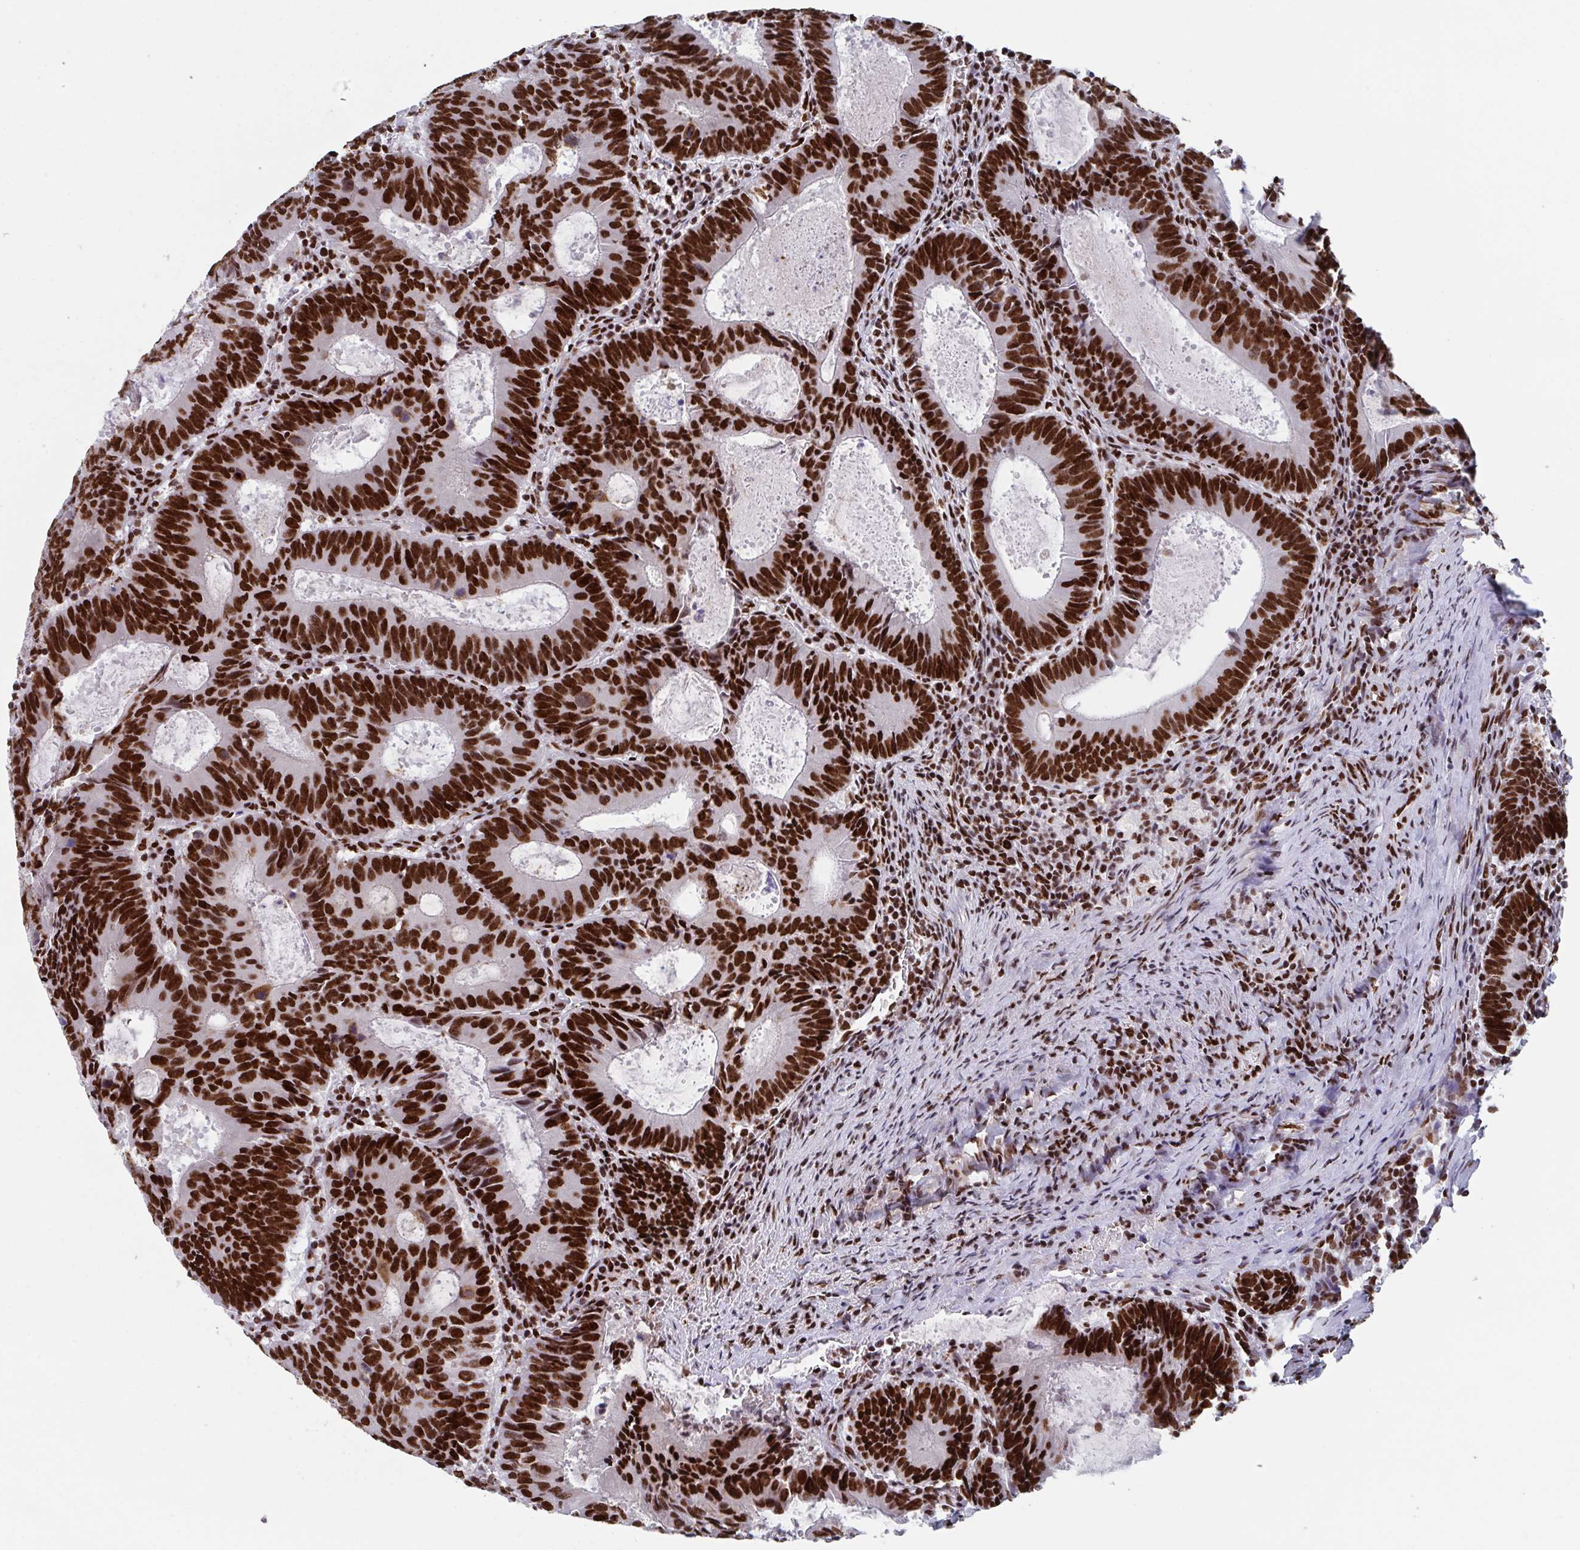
{"staining": {"intensity": "strong", "quantity": ">75%", "location": "nuclear"}, "tissue": "colorectal cancer", "cell_type": "Tumor cells", "image_type": "cancer", "snomed": [{"axis": "morphology", "description": "Adenocarcinoma, NOS"}, {"axis": "topography", "description": "Colon"}], "caption": "Protein staining of colorectal cancer tissue shows strong nuclear expression in about >75% of tumor cells.", "gene": "ZNF607", "patient": {"sex": "male", "age": 67}}